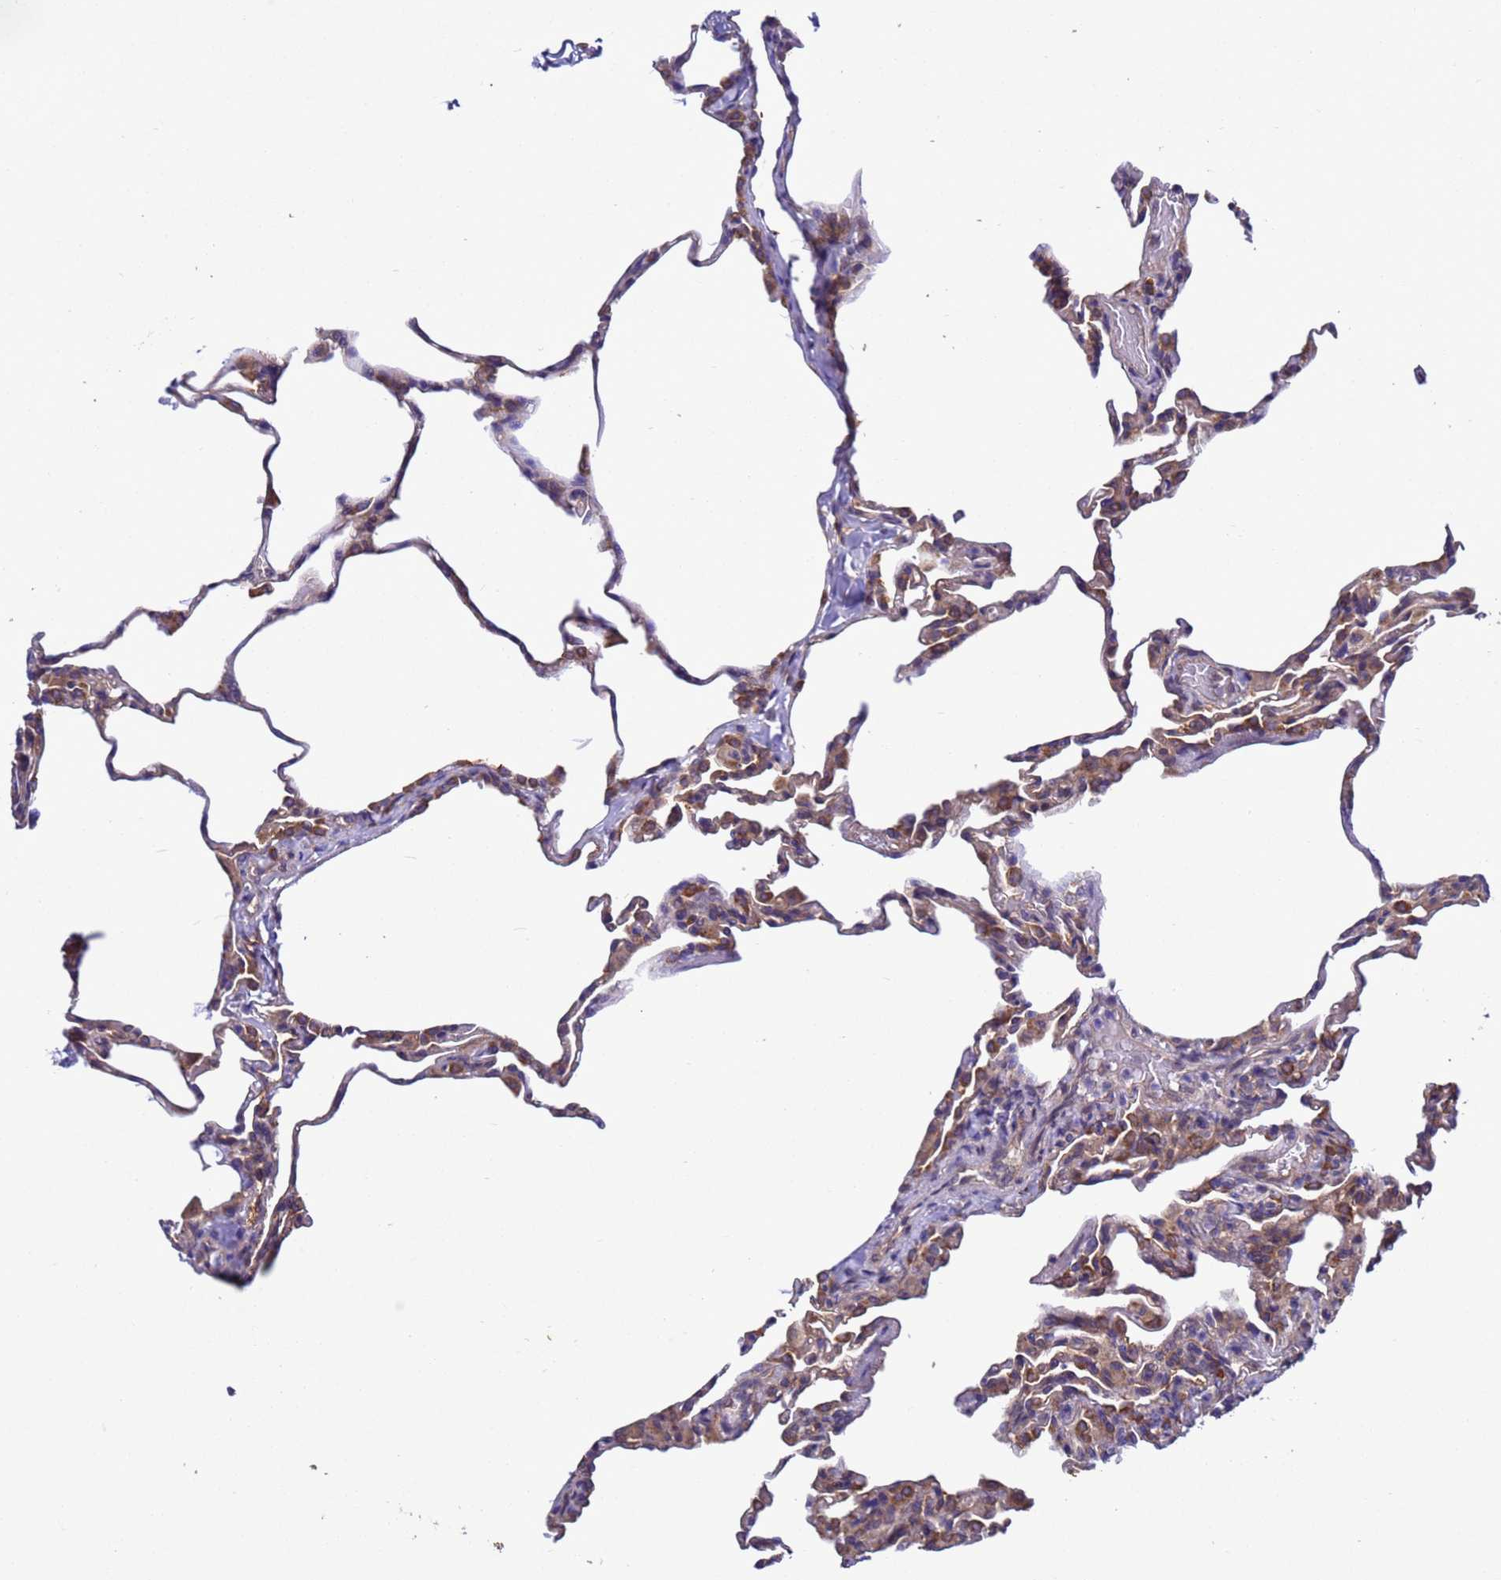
{"staining": {"intensity": "weak", "quantity": "25%-75%", "location": "cytoplasmic/membranous"}, "tissue": "lung", "cell_type": "Alveolar cells", "image_type": "normal", "snomed": [{"axis": "morphology", "description": "Normal tissue, NOS"}, {"axis": "topography", "description": "Lung"}], "caption": "Immunohistochemistry (IHC) staining of unremarkable lung, which demonstrates low levels of weak cytoplasmic/membranous expression in approximately 25%-75% of alveolar cells indicating weak cytoplasmic/membranous protein staining. The staining was performed using DAB (3,3'-diaminobenzidine) (brown) for protein detection and nuclei were counterstained in hematoxylin (blue).", "gene": "ARHGAP12", "patient": {"sex": "male", "age": 20}}